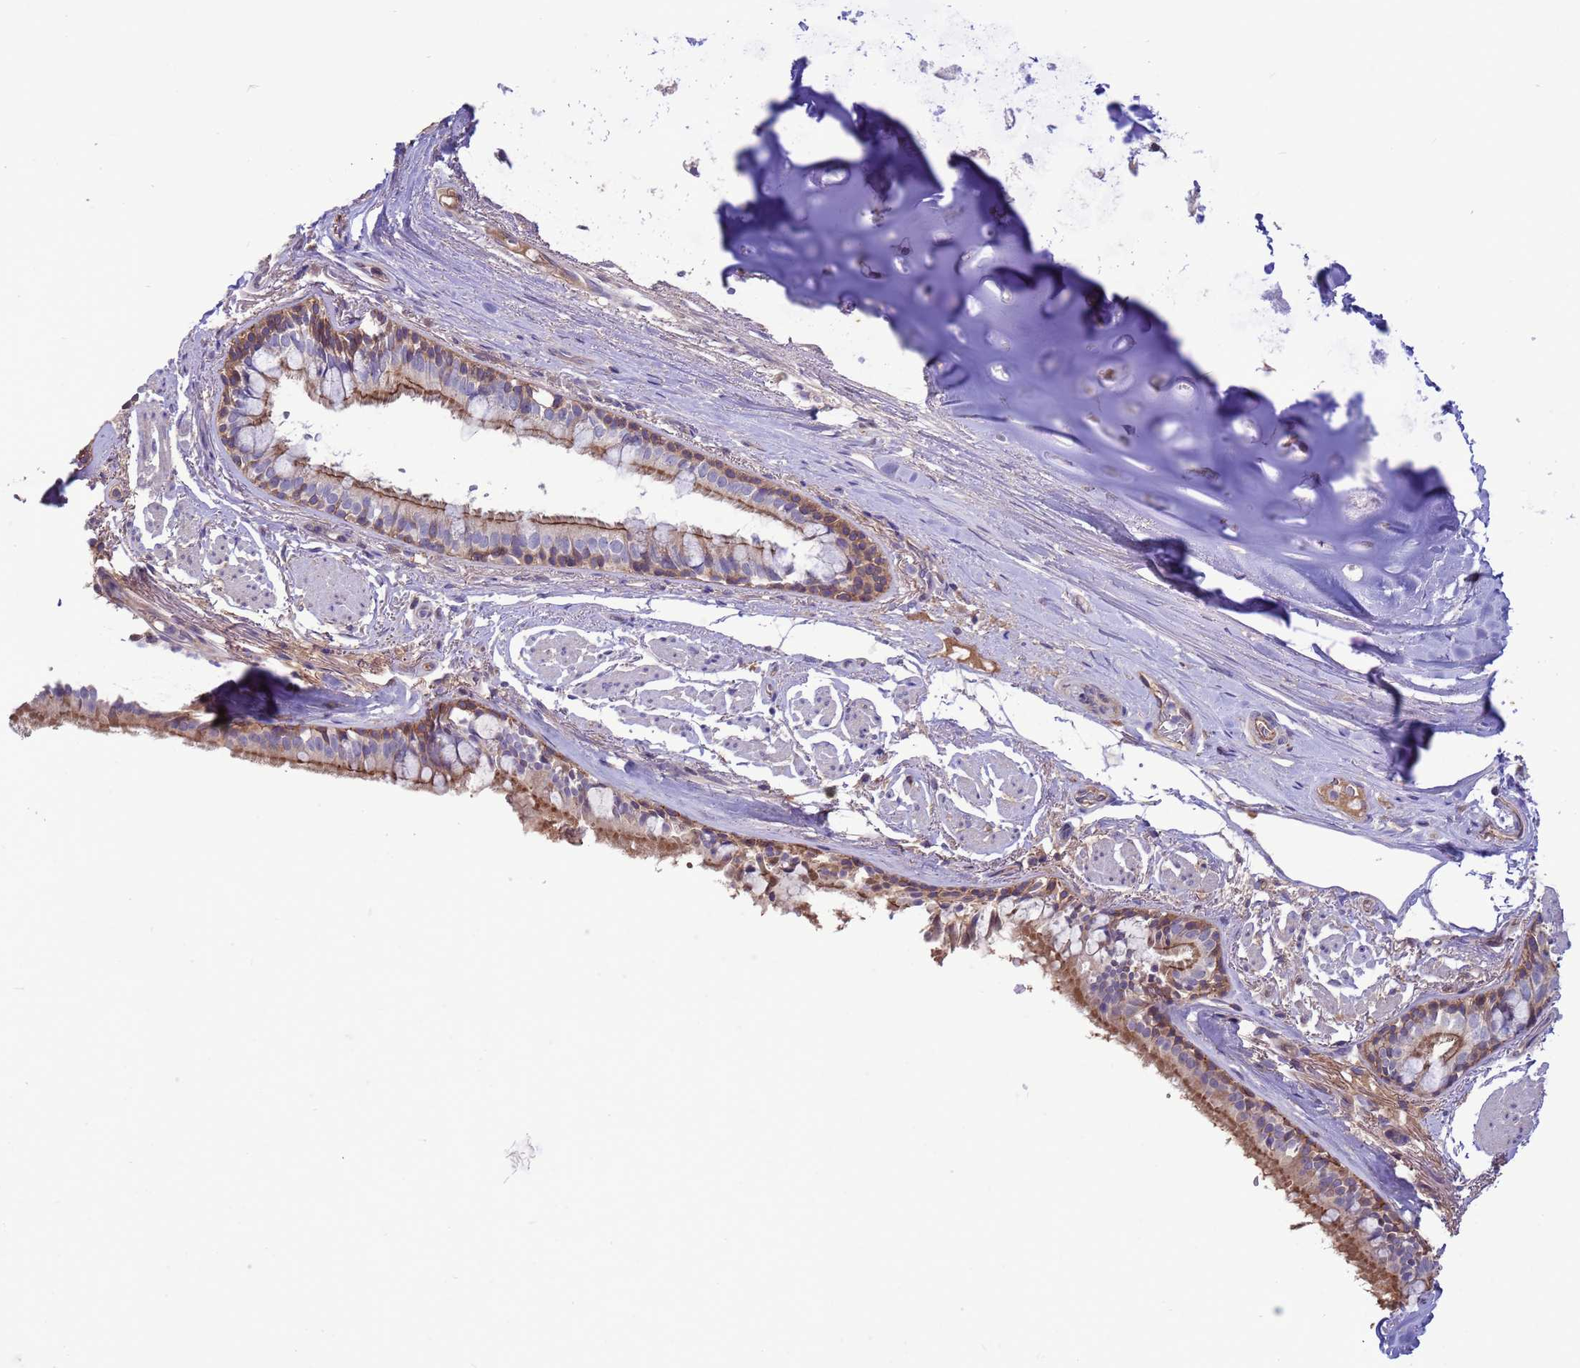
{"staining": {"intensity": "moderate", "quantity": "25%-75%", "location": "cytoplasmic/membranous"}, "tissue": "bronchus", "cell_type": "Respiratory epithelial cells", "image_type": "normal", "snomed": [{"axis": "morphology", "description": "Normal tissue, NOS"}, {"axis": "topography", "description": "Bronchus"}], "caption": "Immunohistochemistry (IHC) of benign human bronchus exhibits medium levels of moderate cytoplasmic/membranous staining in approximately 25%-75% of respiratory epithelial cells.", "gene": "GJA10", "patient": {"sex": "male", "age": 70}}